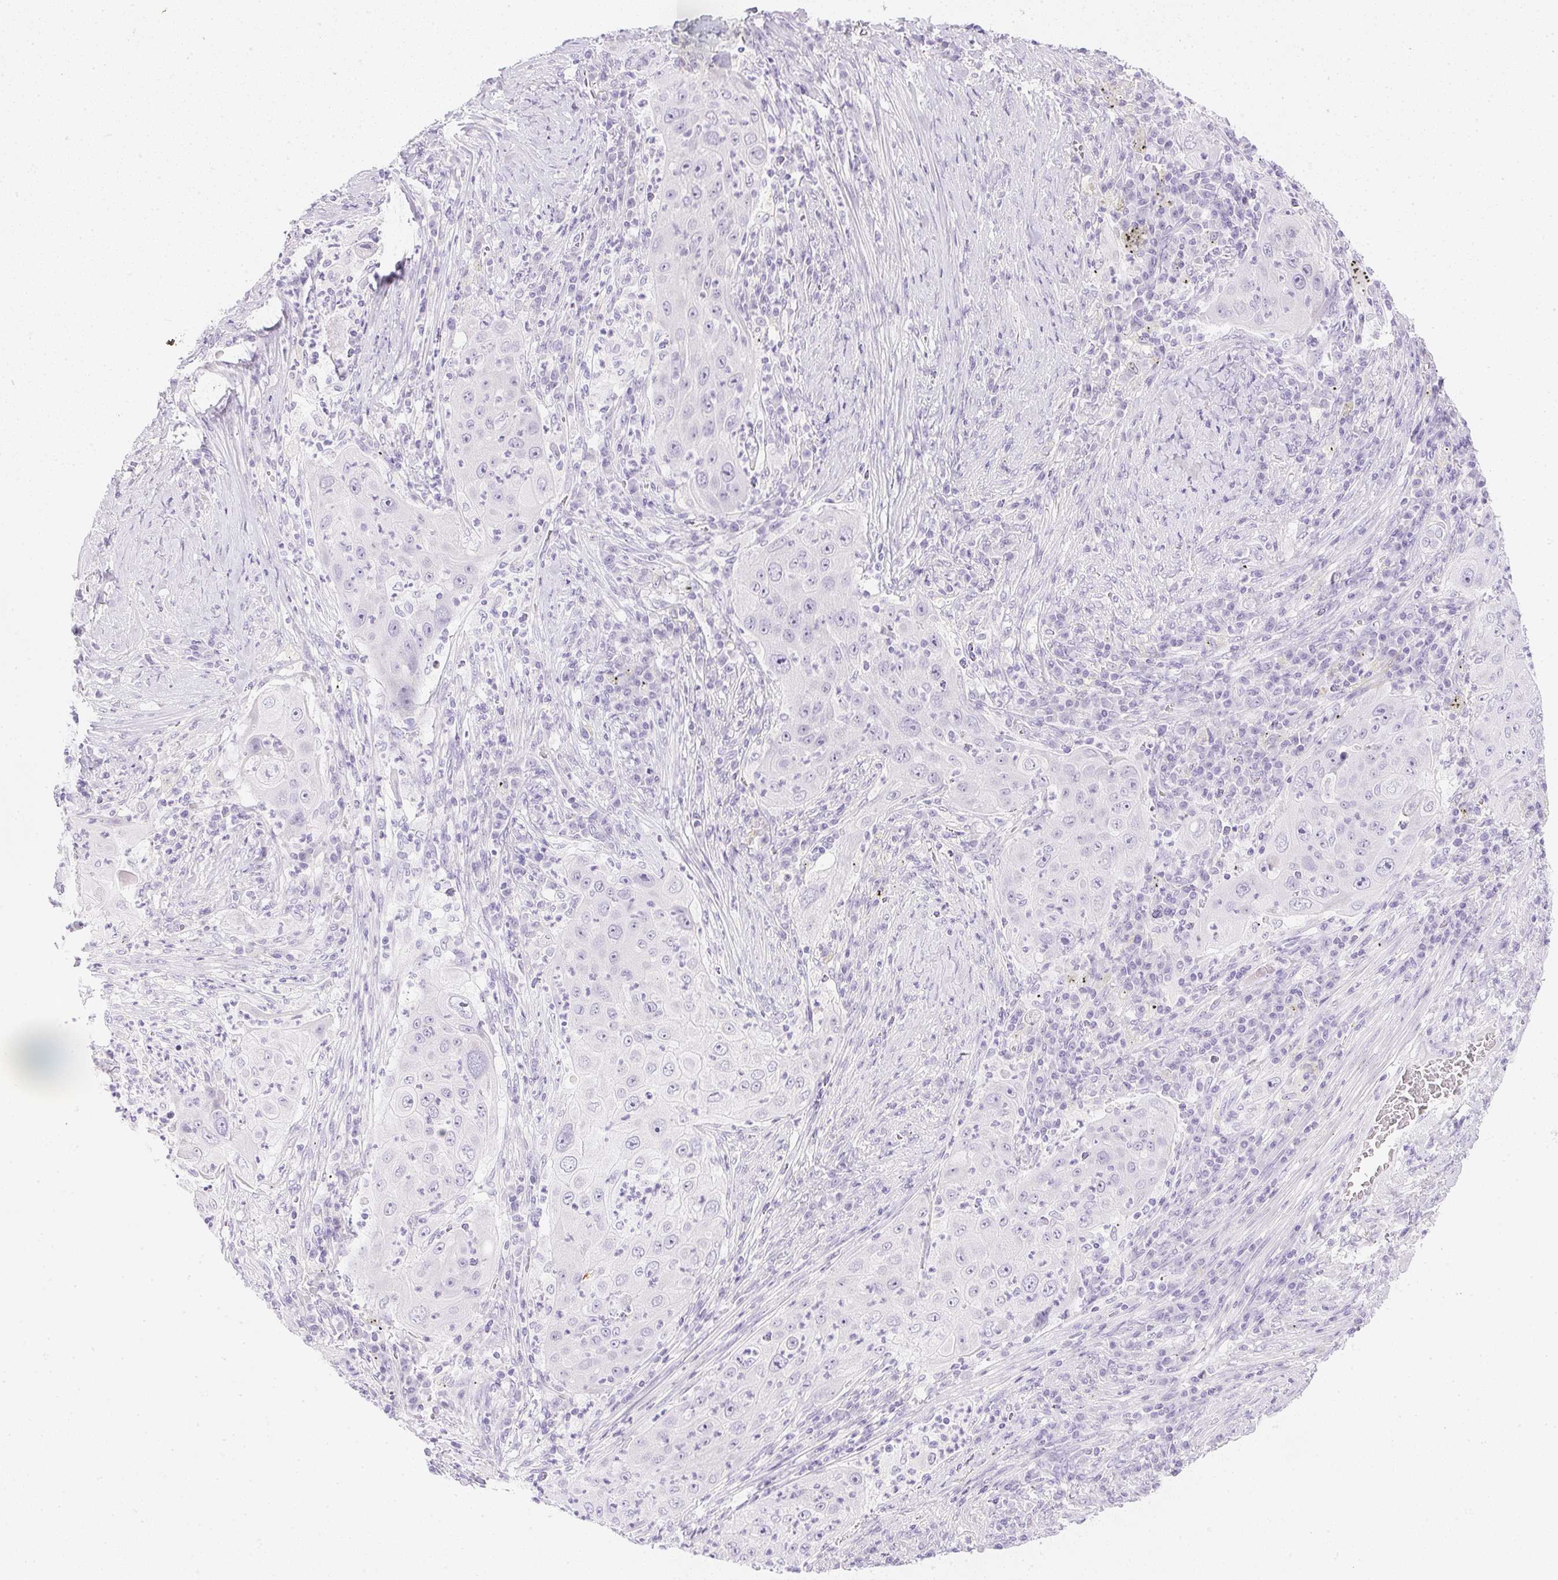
{"staining": {"intensity": "negative", "quantity": "none", "location": "none"}, "tissue": "lung cancer", "cell_type": "Tumor cells", "image_type": "cancer", "snomed": [{"axis": "morphology", "description": "Squamous cell carcinoma, NOS"}, {"axis": "topography", "description": "Lung"}], "caption": "A histopathology image of squamous cell carcinoma (lung) stained for a protein shows no brown staining in tumor cells. The staining is performed using DAB (3,3'-diaminobenzidine) brown chromogen with nuclei counter-stained in using hematoxylin.", "gene": "CPB1", "patient": {"sex": "female", "age": 59}}